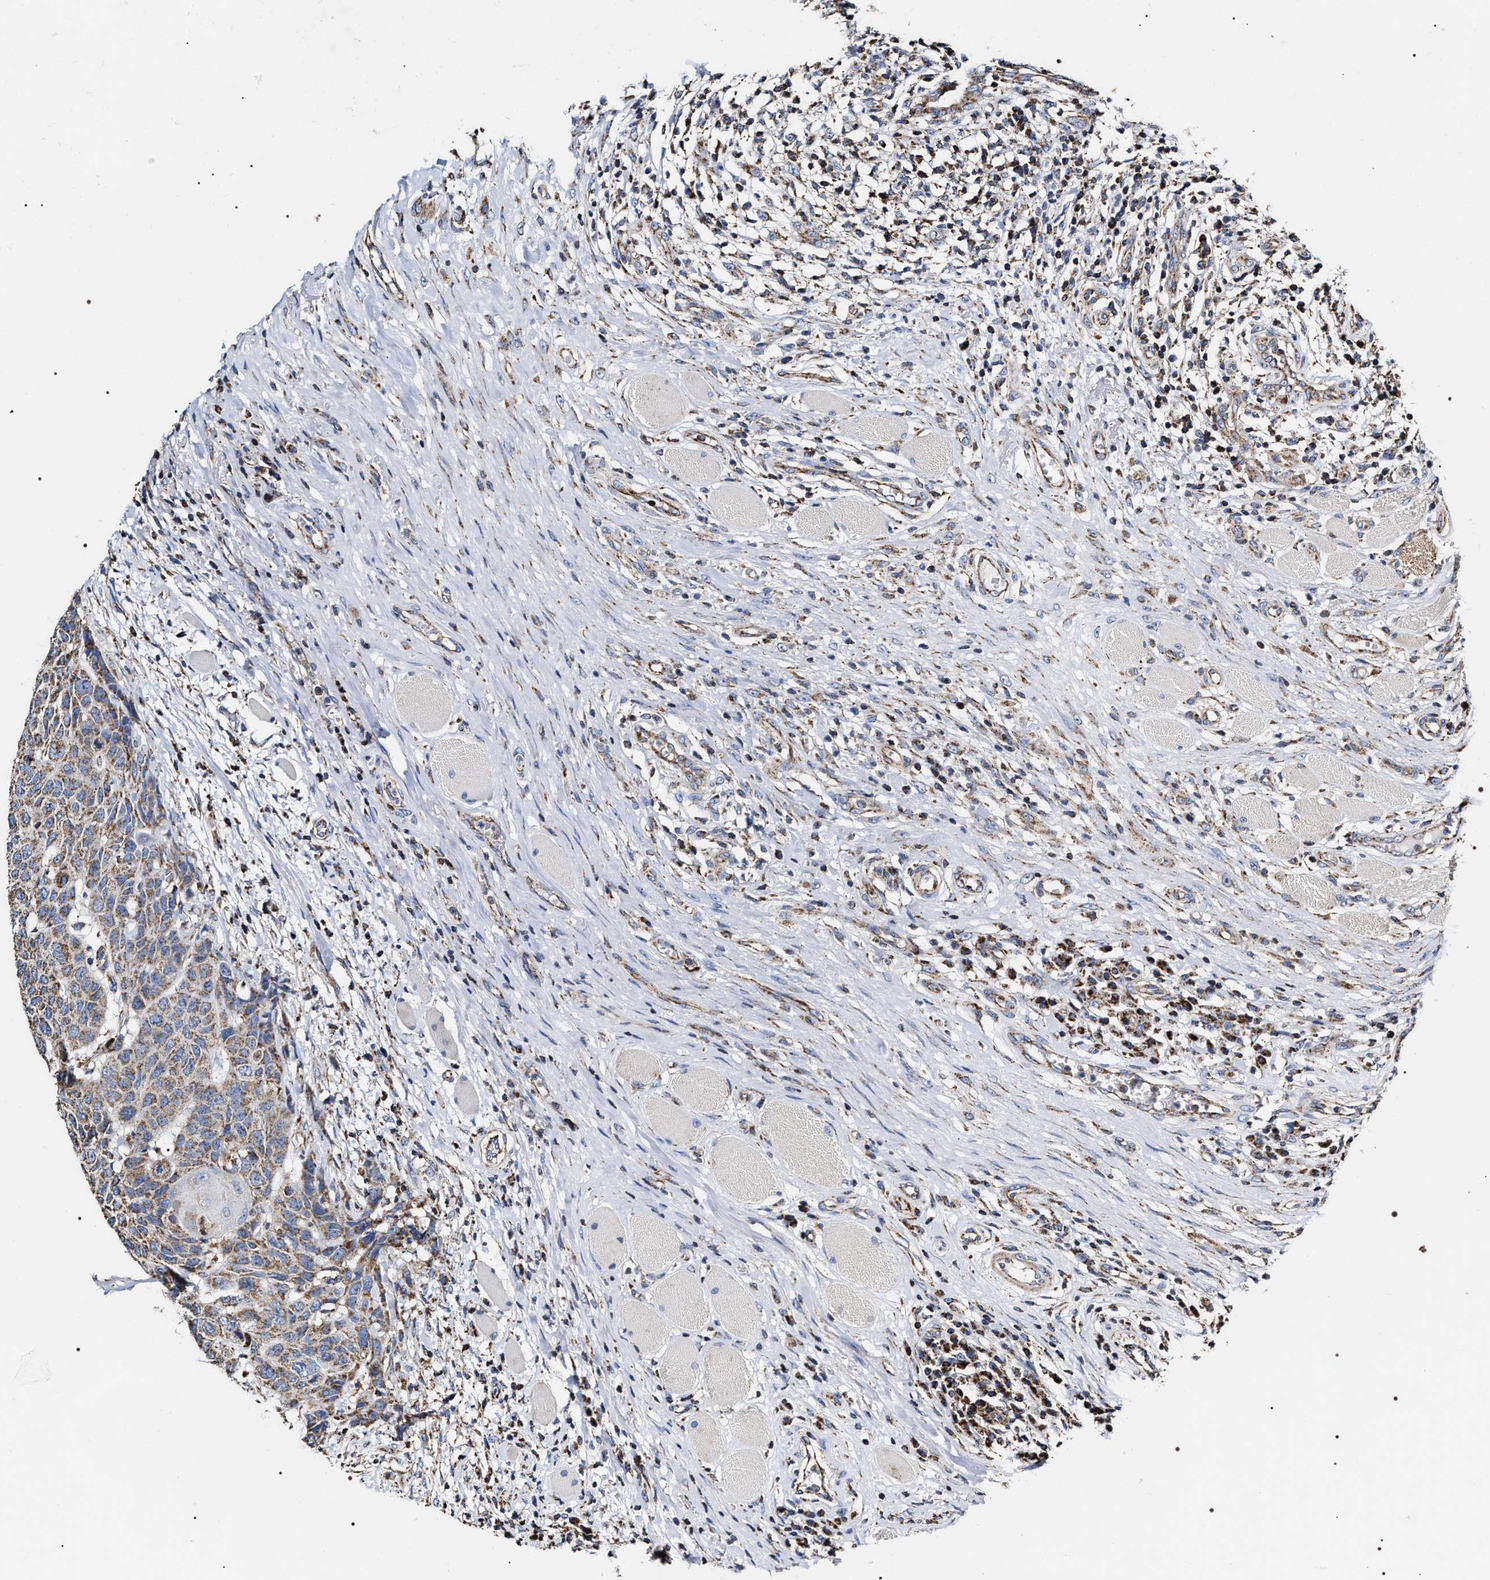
{"staining": {"intensity": "moderate", "quantity": "25%-75%", "location": "cytoplasmic/membranous"}, "tissue": "head and neck cancer", "cell_type": "Tumor cells", "image_type": "cancer", "snomed": [{"axis": "morphology", "description": "Squamous cell carcinoma, NOS"}, {"axis": "topography", "description": "Head-Neck"}], "caption": "Squamous cell carcinoma (head and neck) stained with a protein marker reveals moderate staining in tumor cells.", "gene": "COG5", "patient": {"sex": "male", "age": 66}}